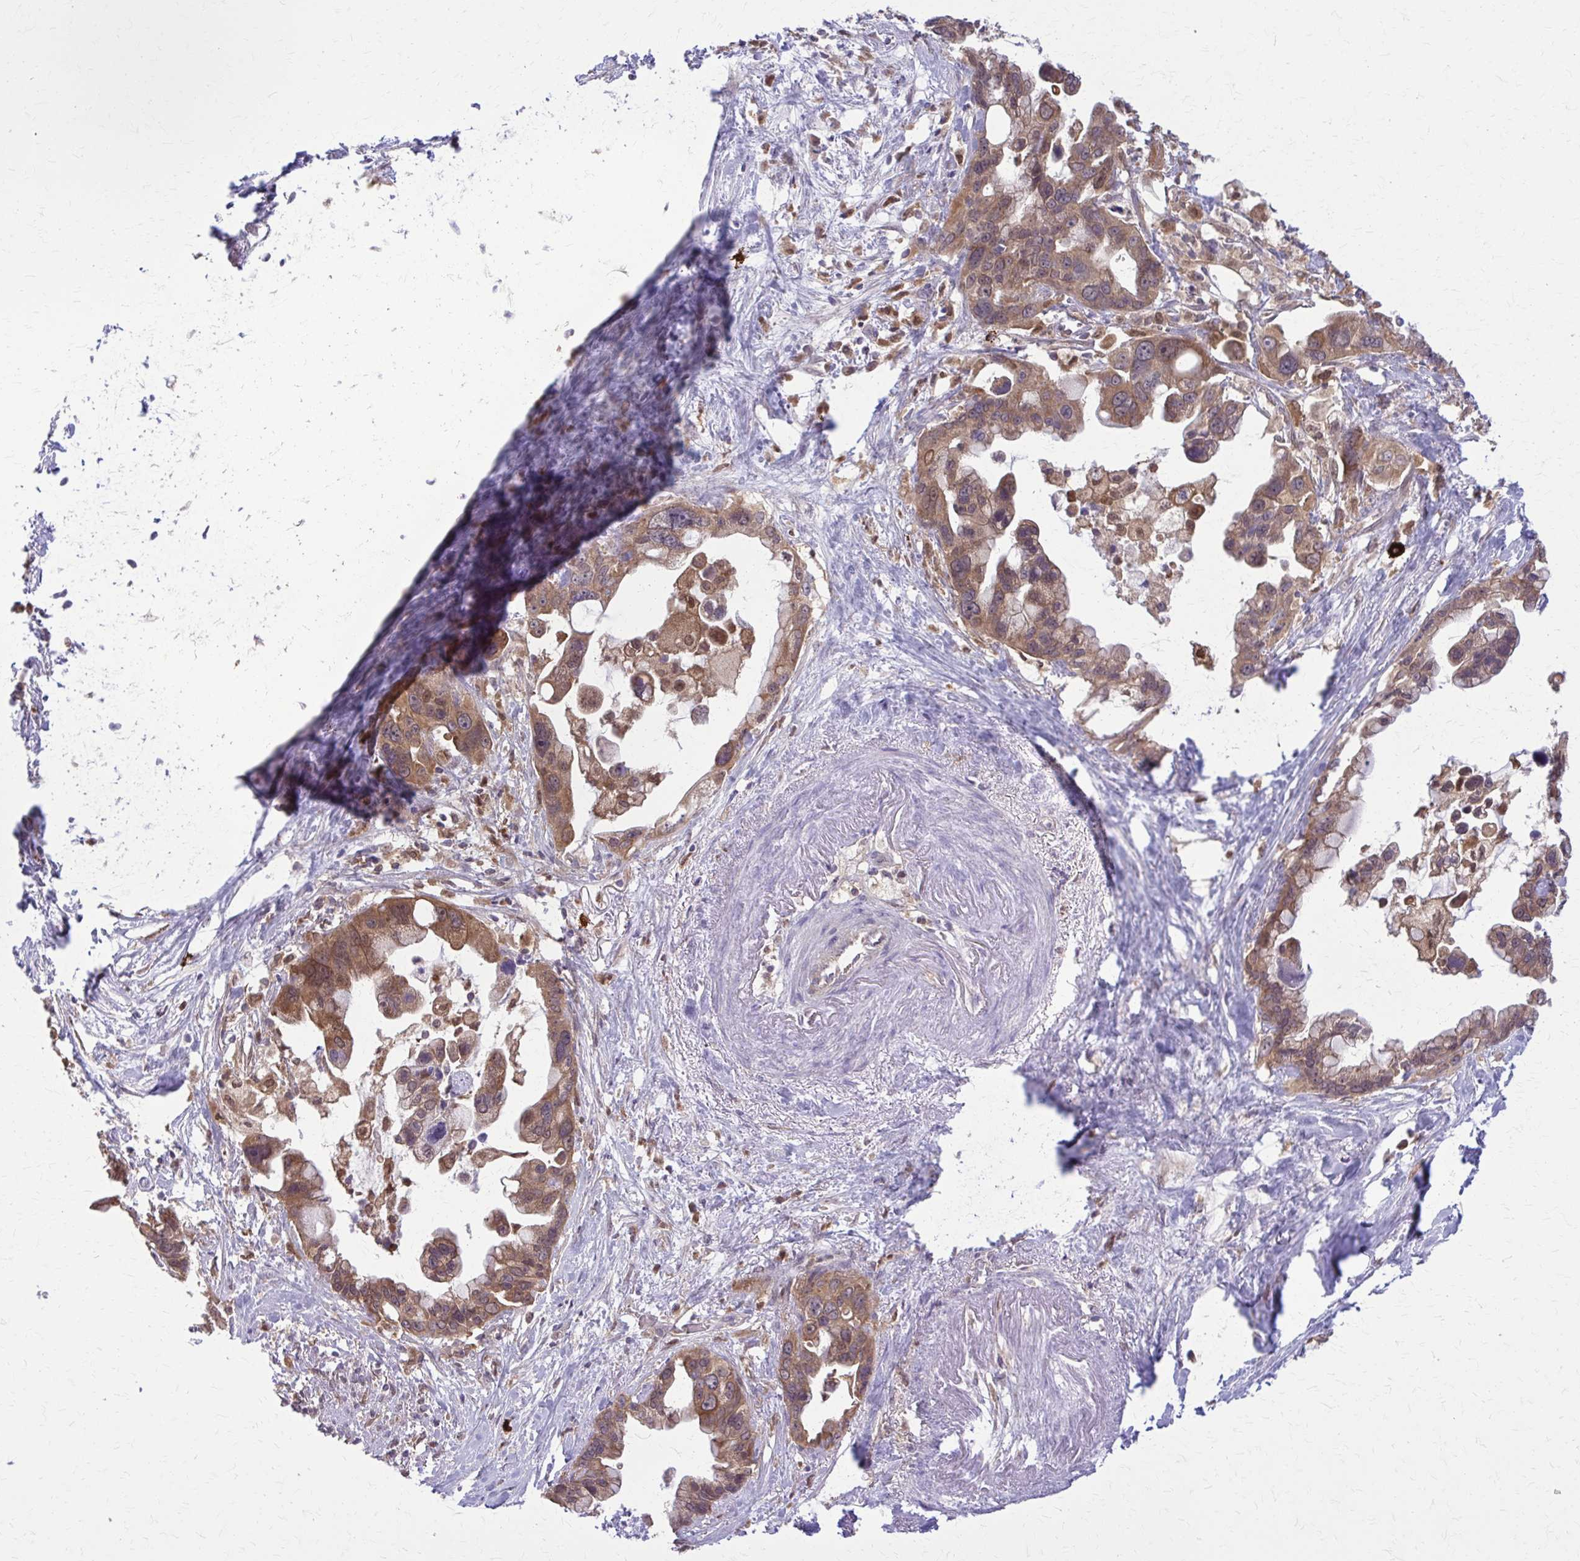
{"staining": {"intensity": "moderate", "quantity": ">75%", "location": "cytoplasmic/membranous"}, "tissue": "pancreatic cancer", "cell_type": "Tumor cells", "image_type": "cancer", "snomed": [{"axis": "morphology", "description": "Adenocarcinoma, NOS"}, {"axis": "topography", "description": "Pancreas"}], "caption": "Adenocarcinoma (pancreatic) stained with a protein marker displays moderate staining in tumor cells.", "gene": "NRBF2", "patient": {"sex": "female", "age": 83}}